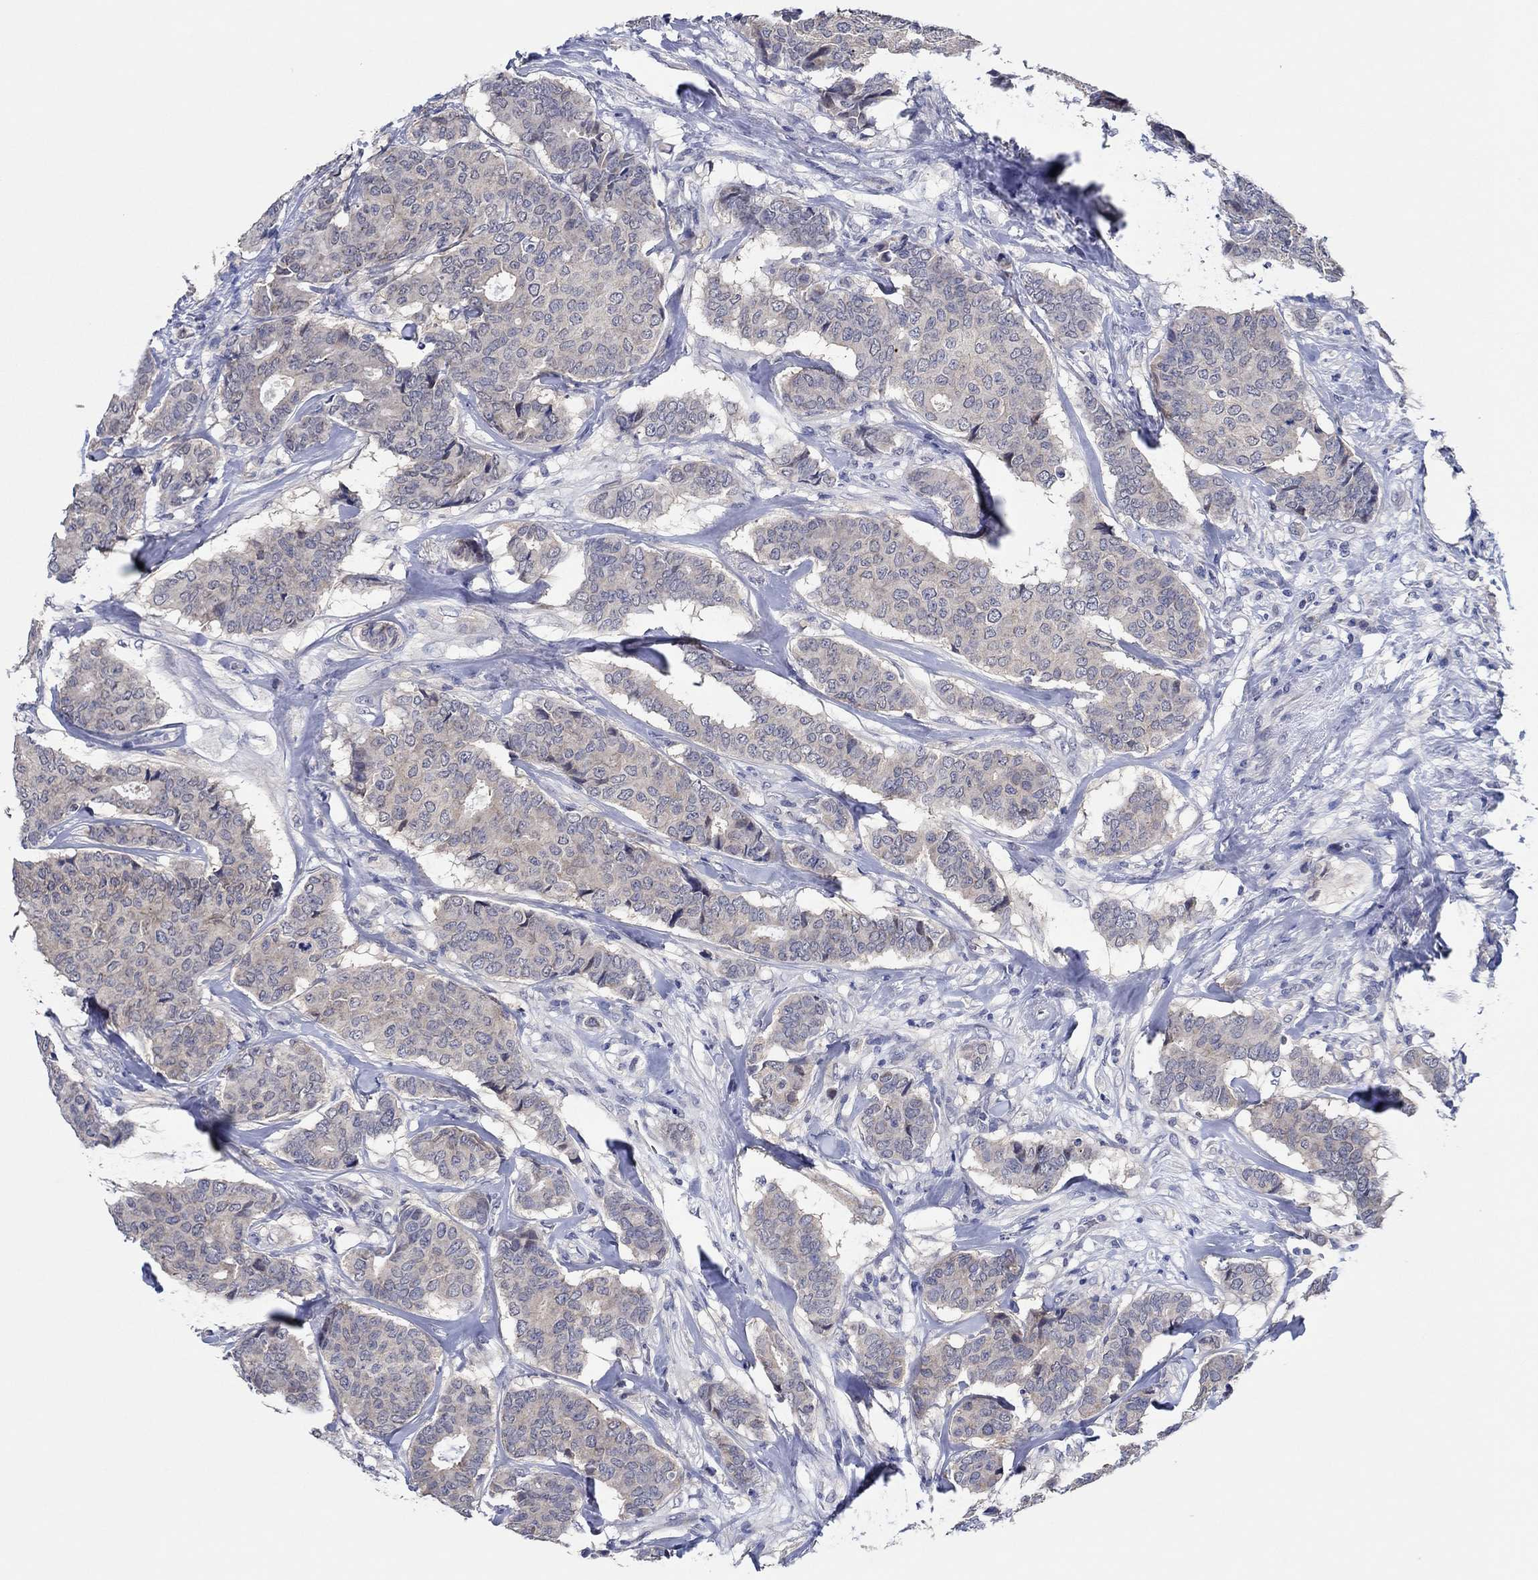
{"staining": {"intensity": "negative", "quantity": "none", "location": "none"}, "tissue": "breast cancer", "cell_type": "Tumor cells", "image_type": "cancer", "snomed": [{"axis": "morphology", "description": "Duct carcinoma"}, {"axis": "topography", "description": "Breast"}], "caption": "DAB immunohistochemical staining of human breast invasive ductal carcinoma demonstrates no significant positivity in tumor cells.", "gene": "PRRT3", "patient": {"sex": "female", "age": 75}}